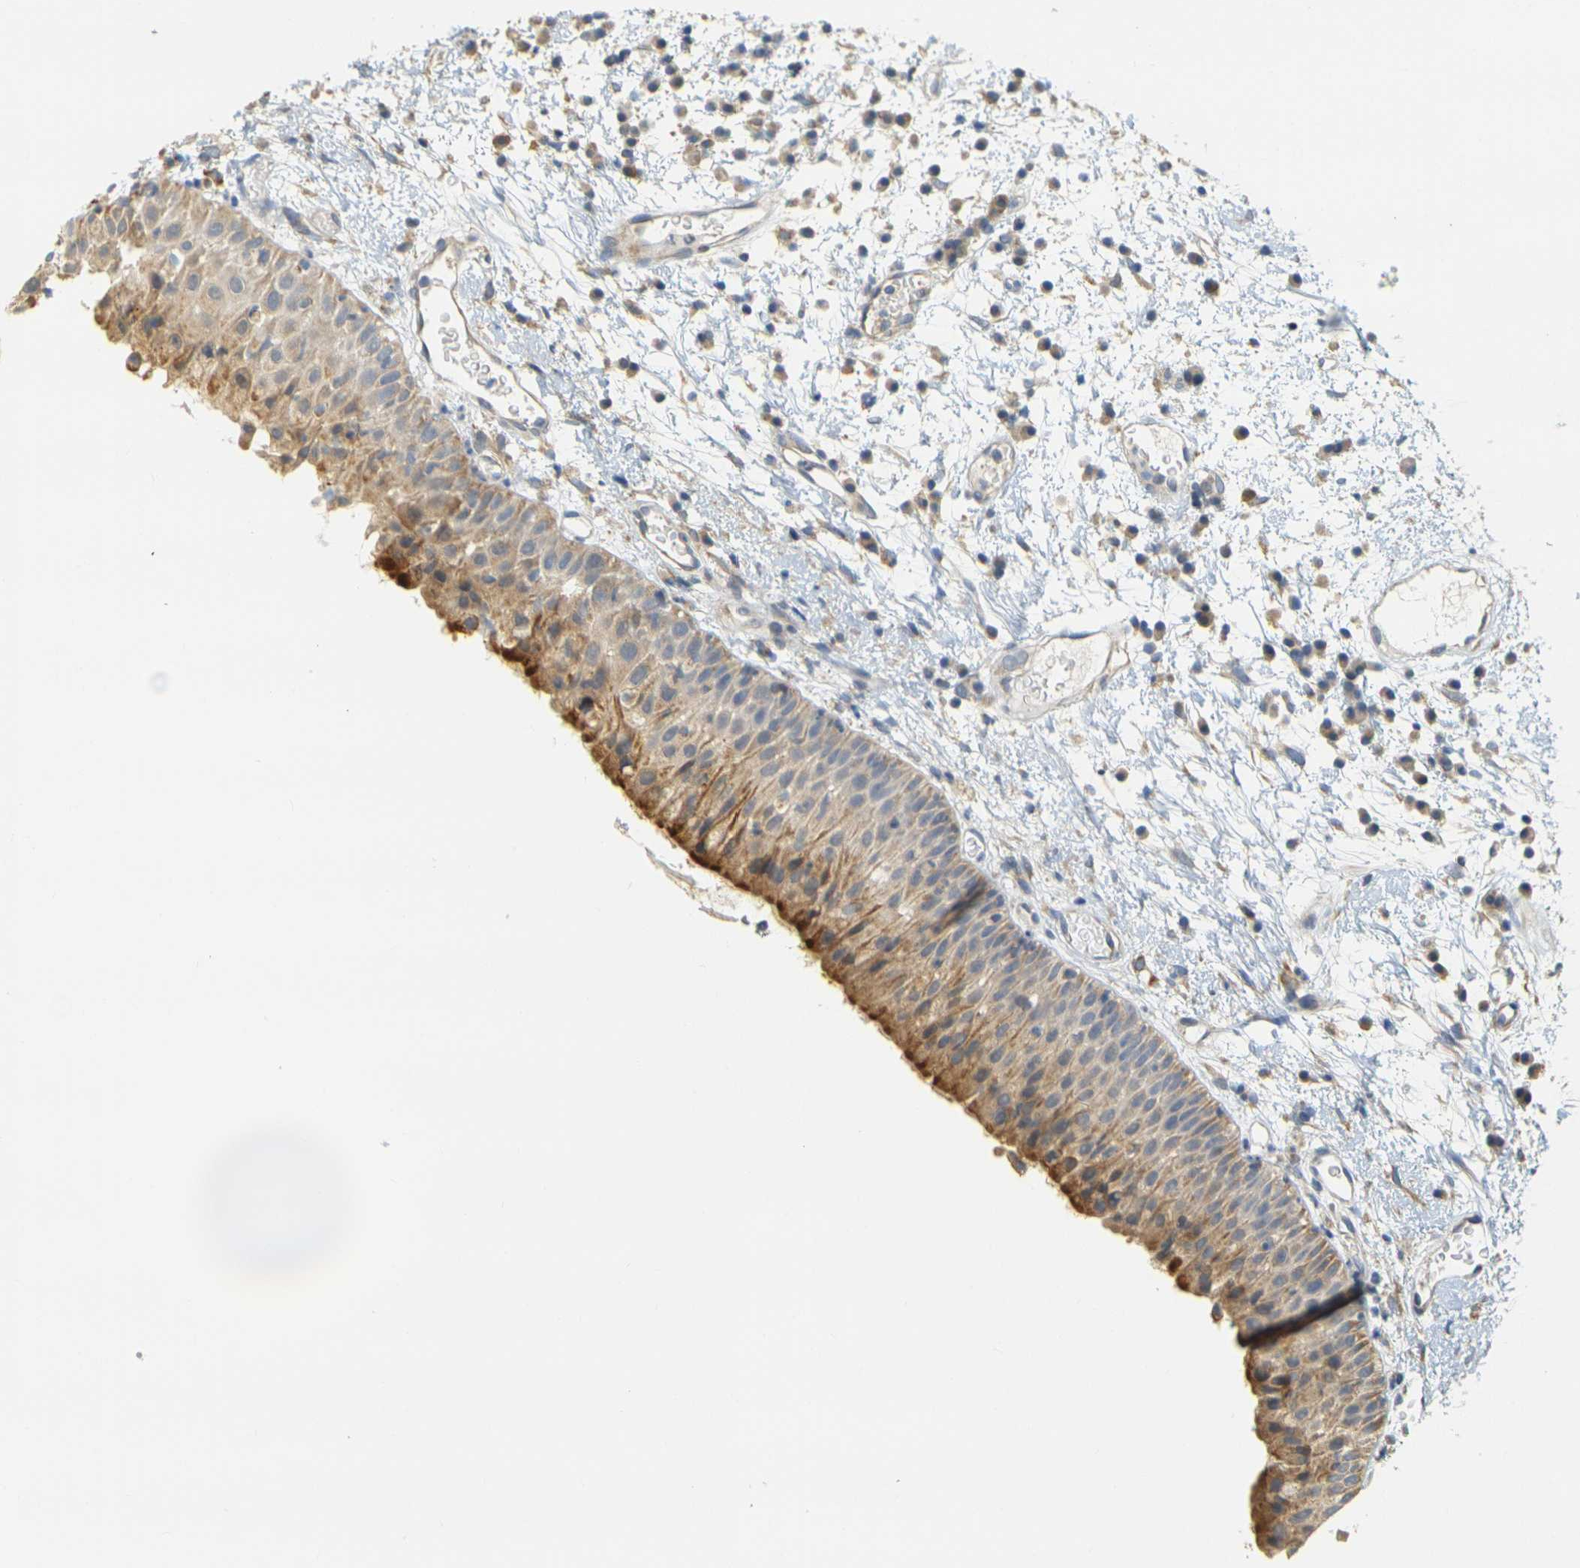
{"staining": {"intensity": "moderate", "quantity": "25%-75%", "location": "cytoplasmic/membranous"}, "tissue": "head and neck cancer", "cell_type": "Tumor cells", "image_type": "cancer", "snomed": [{"axis": "morphology", "description": "Squamous cell carcinoma, NOS"}, {"axis": "topography", "description": "Head-Neck"}], "caption": "Human head and neck cancer (squamous cell carcinoma) stained for a protein (brown) demonstrates moderate cytoplasmic/membranous positive positivity in about 25%-75% of tumor cells.", "gene": "GDAP1", "patient": {"sex": "male", "age": 62}}